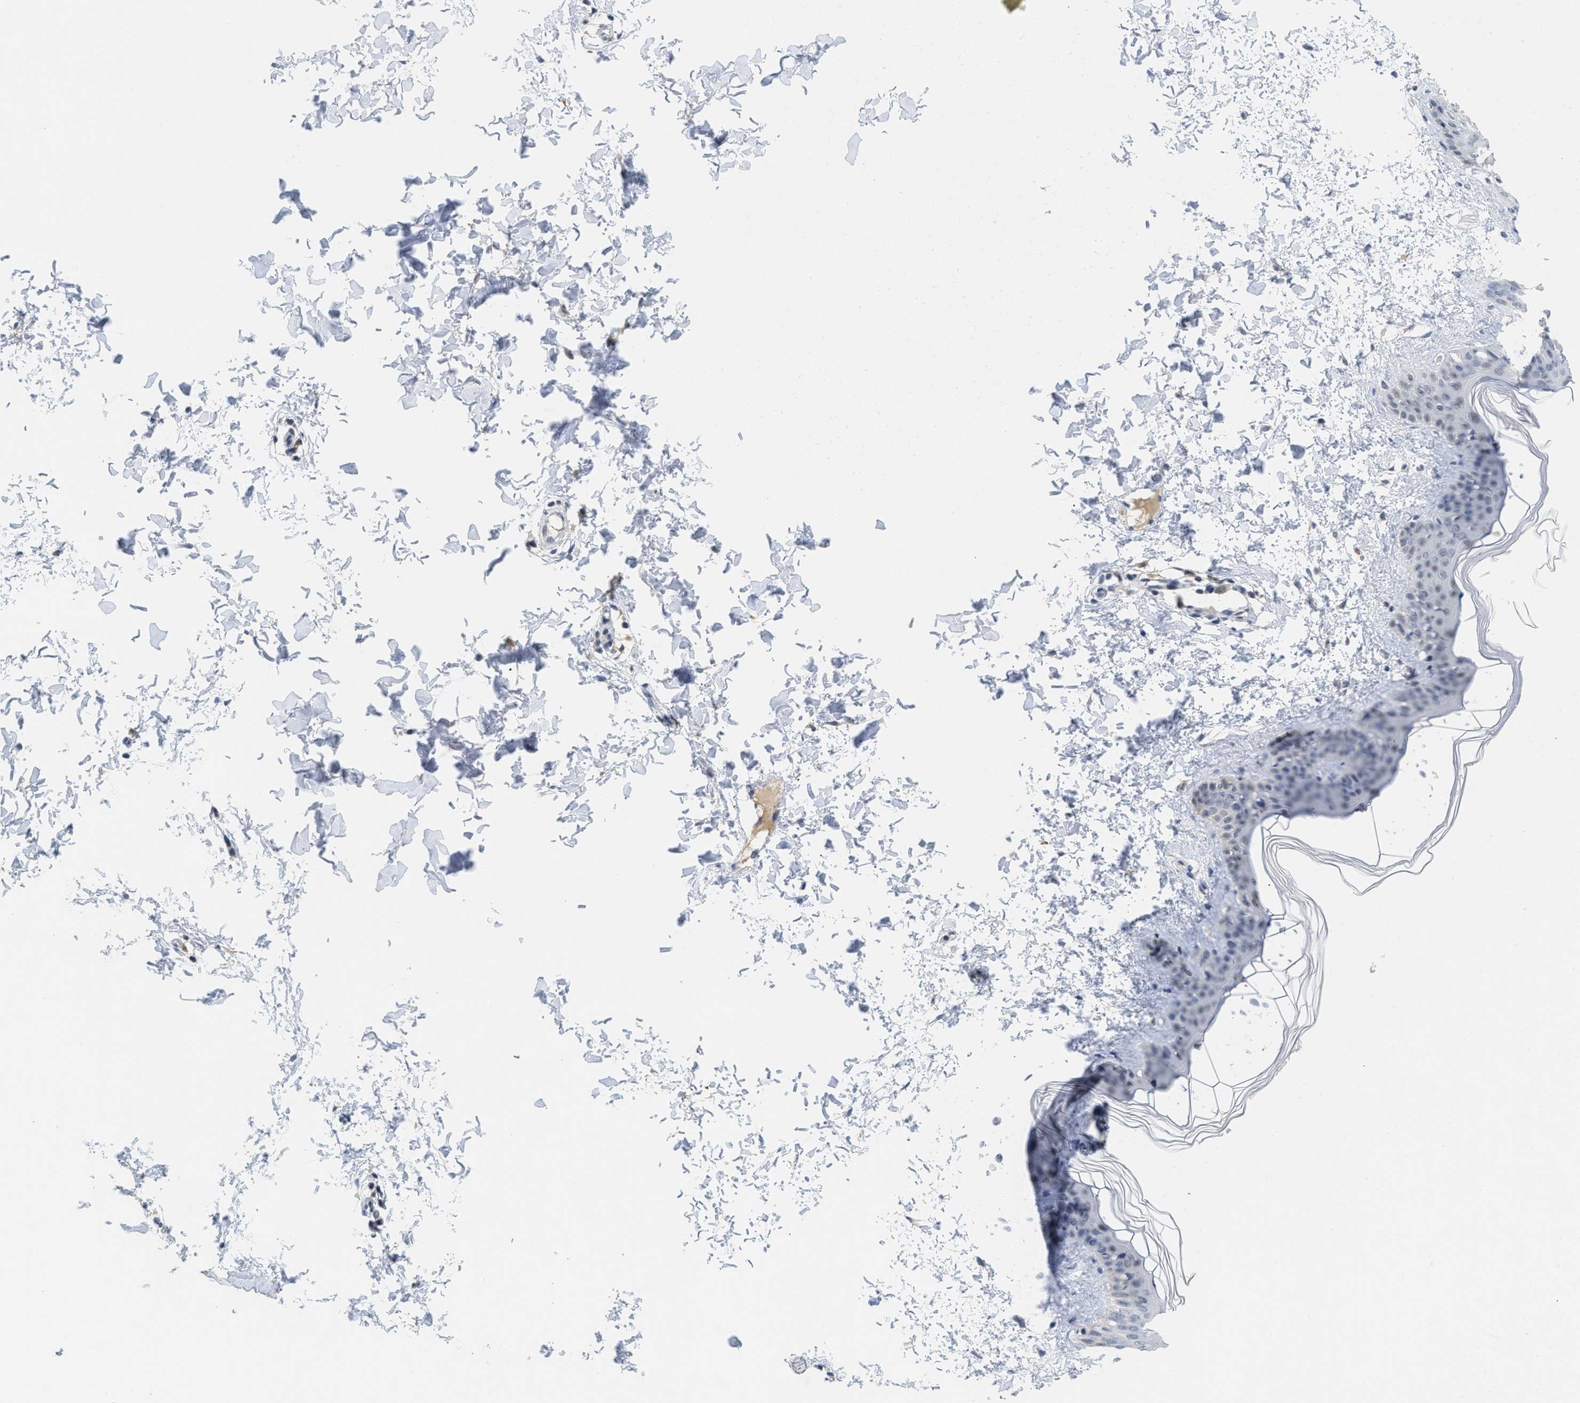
{"staining": {"intensity": "negative", "quantity": "none", "location": "none"}, "tissue": "skin", "cell_type": "Fibroblasts", "image_type": "normal", "snomed": [{"axis": "morphology", "description": "Normal tissue, NOS"}, {"axis": "topography", "description": "Skin"}], "caption": "An IHC histopathology image of benign skin is shown. There is no staining in fibroblasts of skin.", "gene": "GGNBP2", "patient": {"sex": "female", "age": 17}}